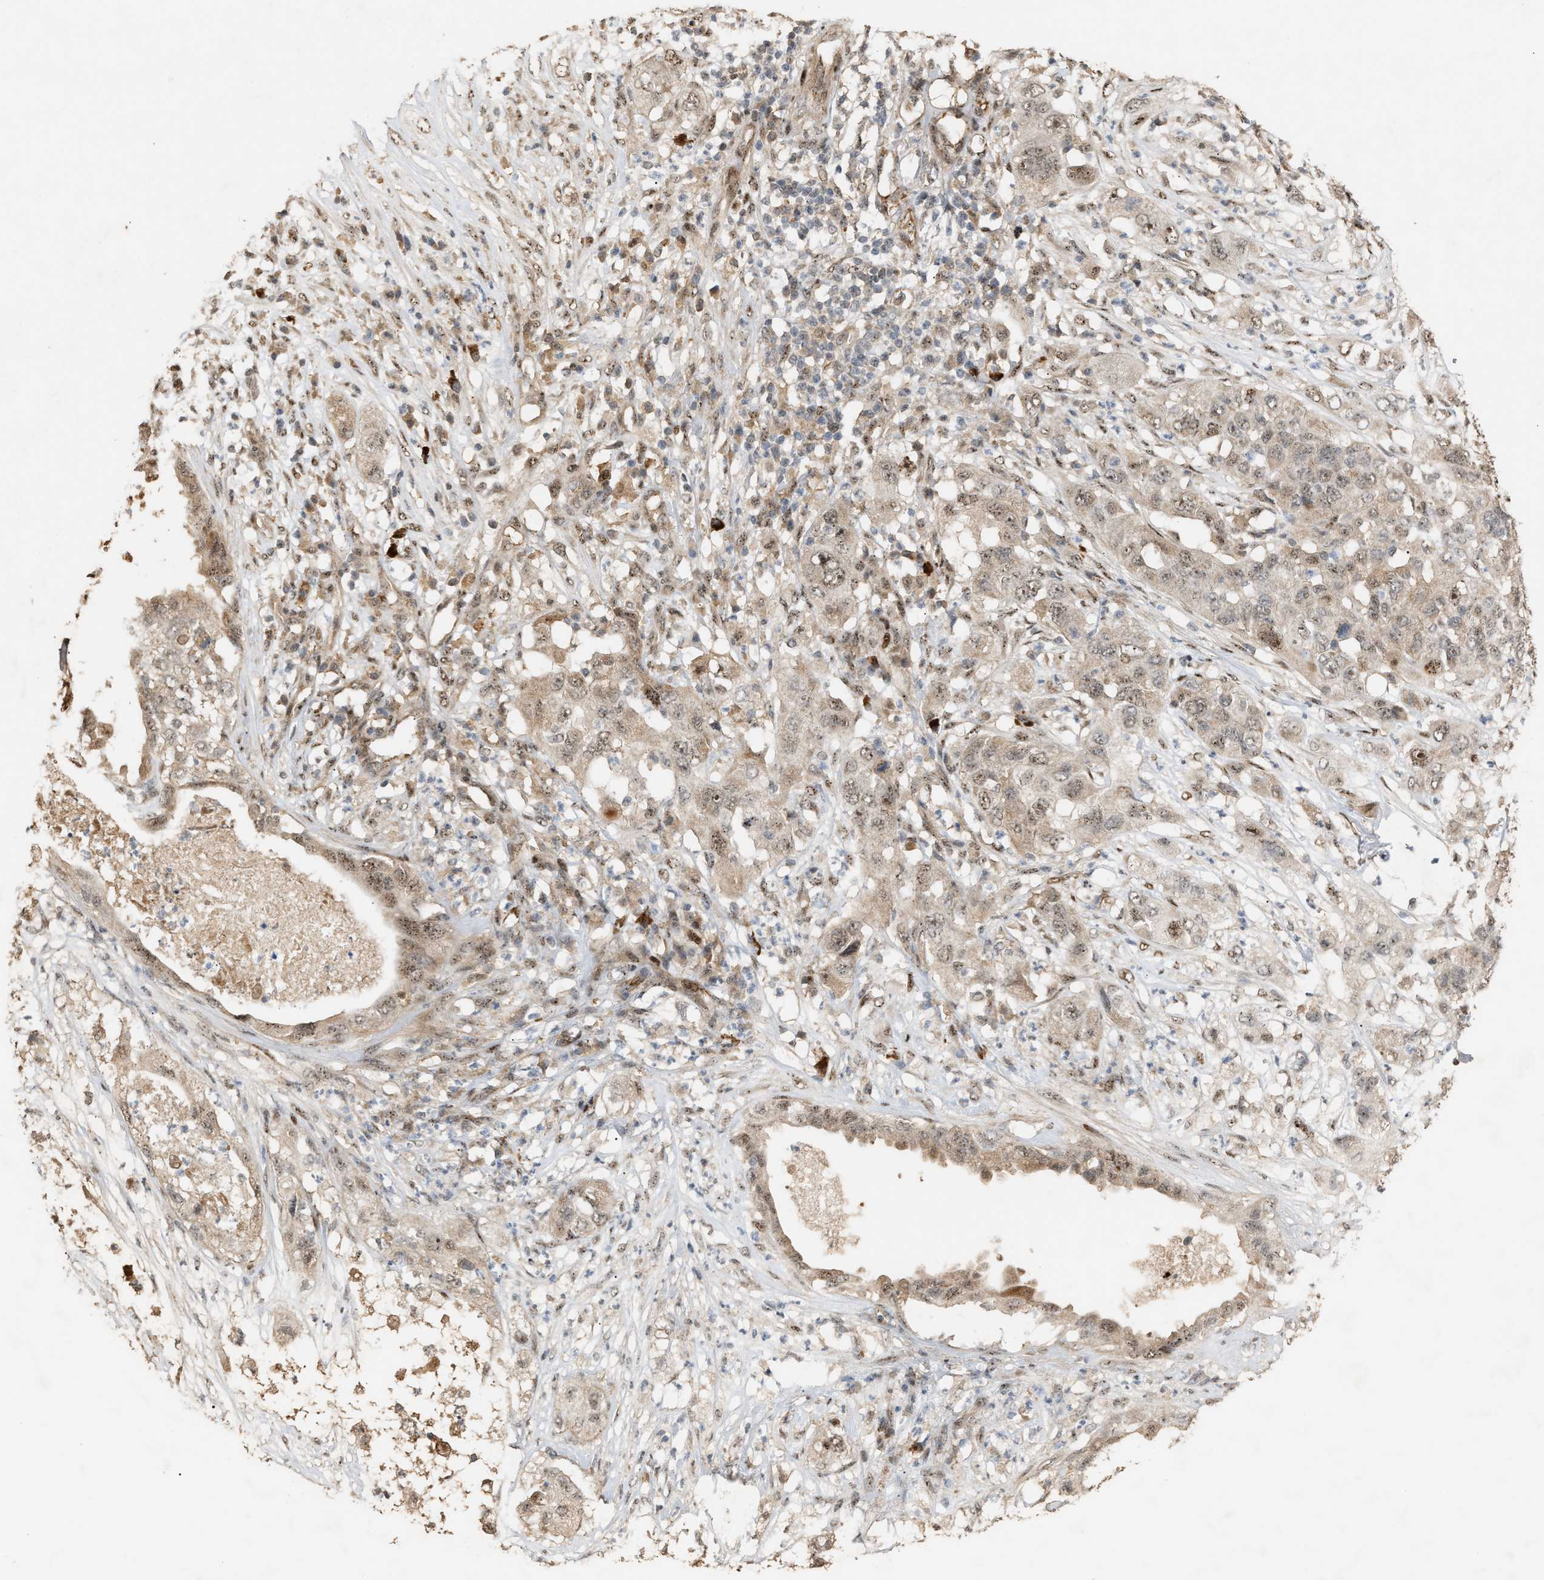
{"staining": {"intensity": "weak", "quantity": ">75%", "location": "cytoplasmic/membranous,nuclear"}, "tissue": "pancreatic cancer", "cell_type": "Tumor cells", "image_type": "cancer", "snomed": [{"axis": "morphology", "description": "Adenocarcinoma, NOS"}, {"axis": "topography", "description": "Pancreas"}], "caption": "Immunohistochemical staining of human pancreatic adenocarcinoma demonstrates low levels of weak cytoplasmic/membranous and nuclear expression in approximately >75% of tumor cells.", "gene": "ZFAND5", "patient": {"sex": "female", "age": 78}}